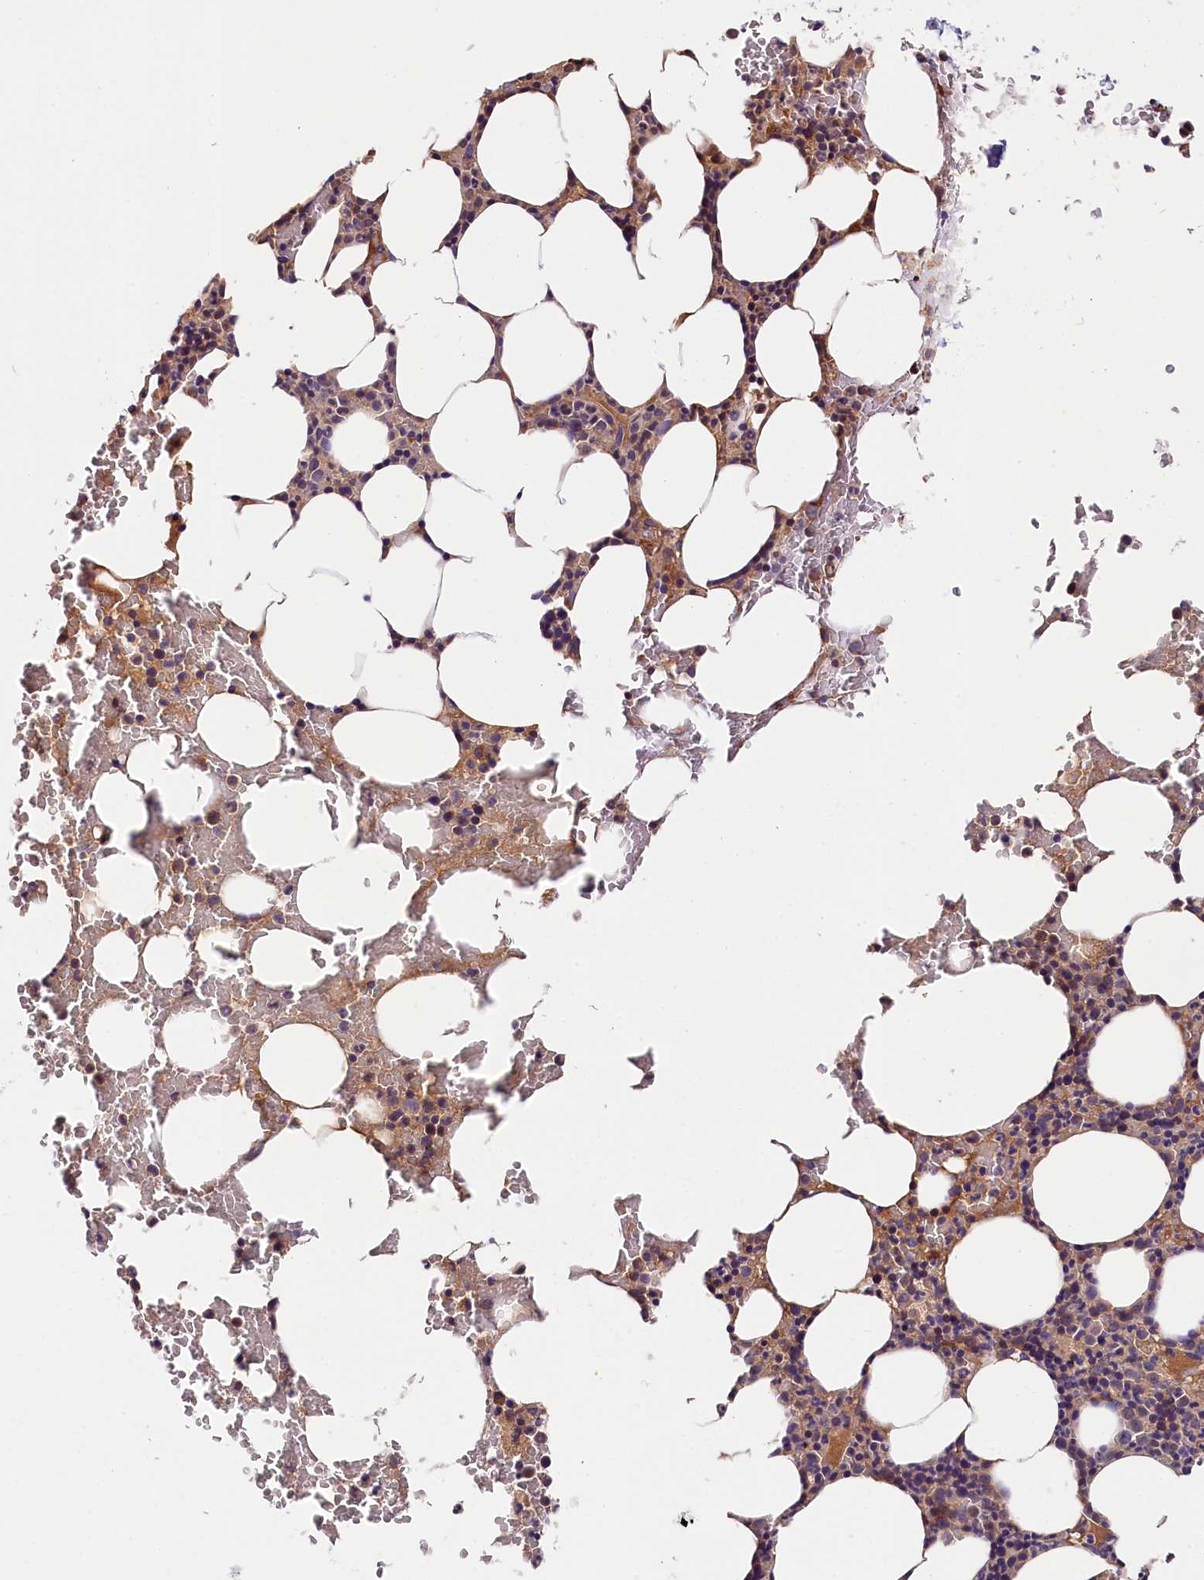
{"staining": {"intensity": "weak", "quantity": "25%-75%", "location": "cytoplasmic/membranous"}, "tissue": "bone marrow", "cell_type": "Hematopoietic cells", "image_type": "normal", "snomed": [{"axis": "morphology", "description": "Normal tissue, NOS"}, {"axis": "morphology", "description": "Inflammation, NOS"}, {"axis": "topography", "description": "Bone marrow"}], "caption": "Immunohistochemical staining of normal bone marrow exhibits weak cytoplasmic/membranous protein expression in about 25%-75% of hematopoietic cells.", "gene": "SPG11", "patient": {"sex": "female", "age": 78}}